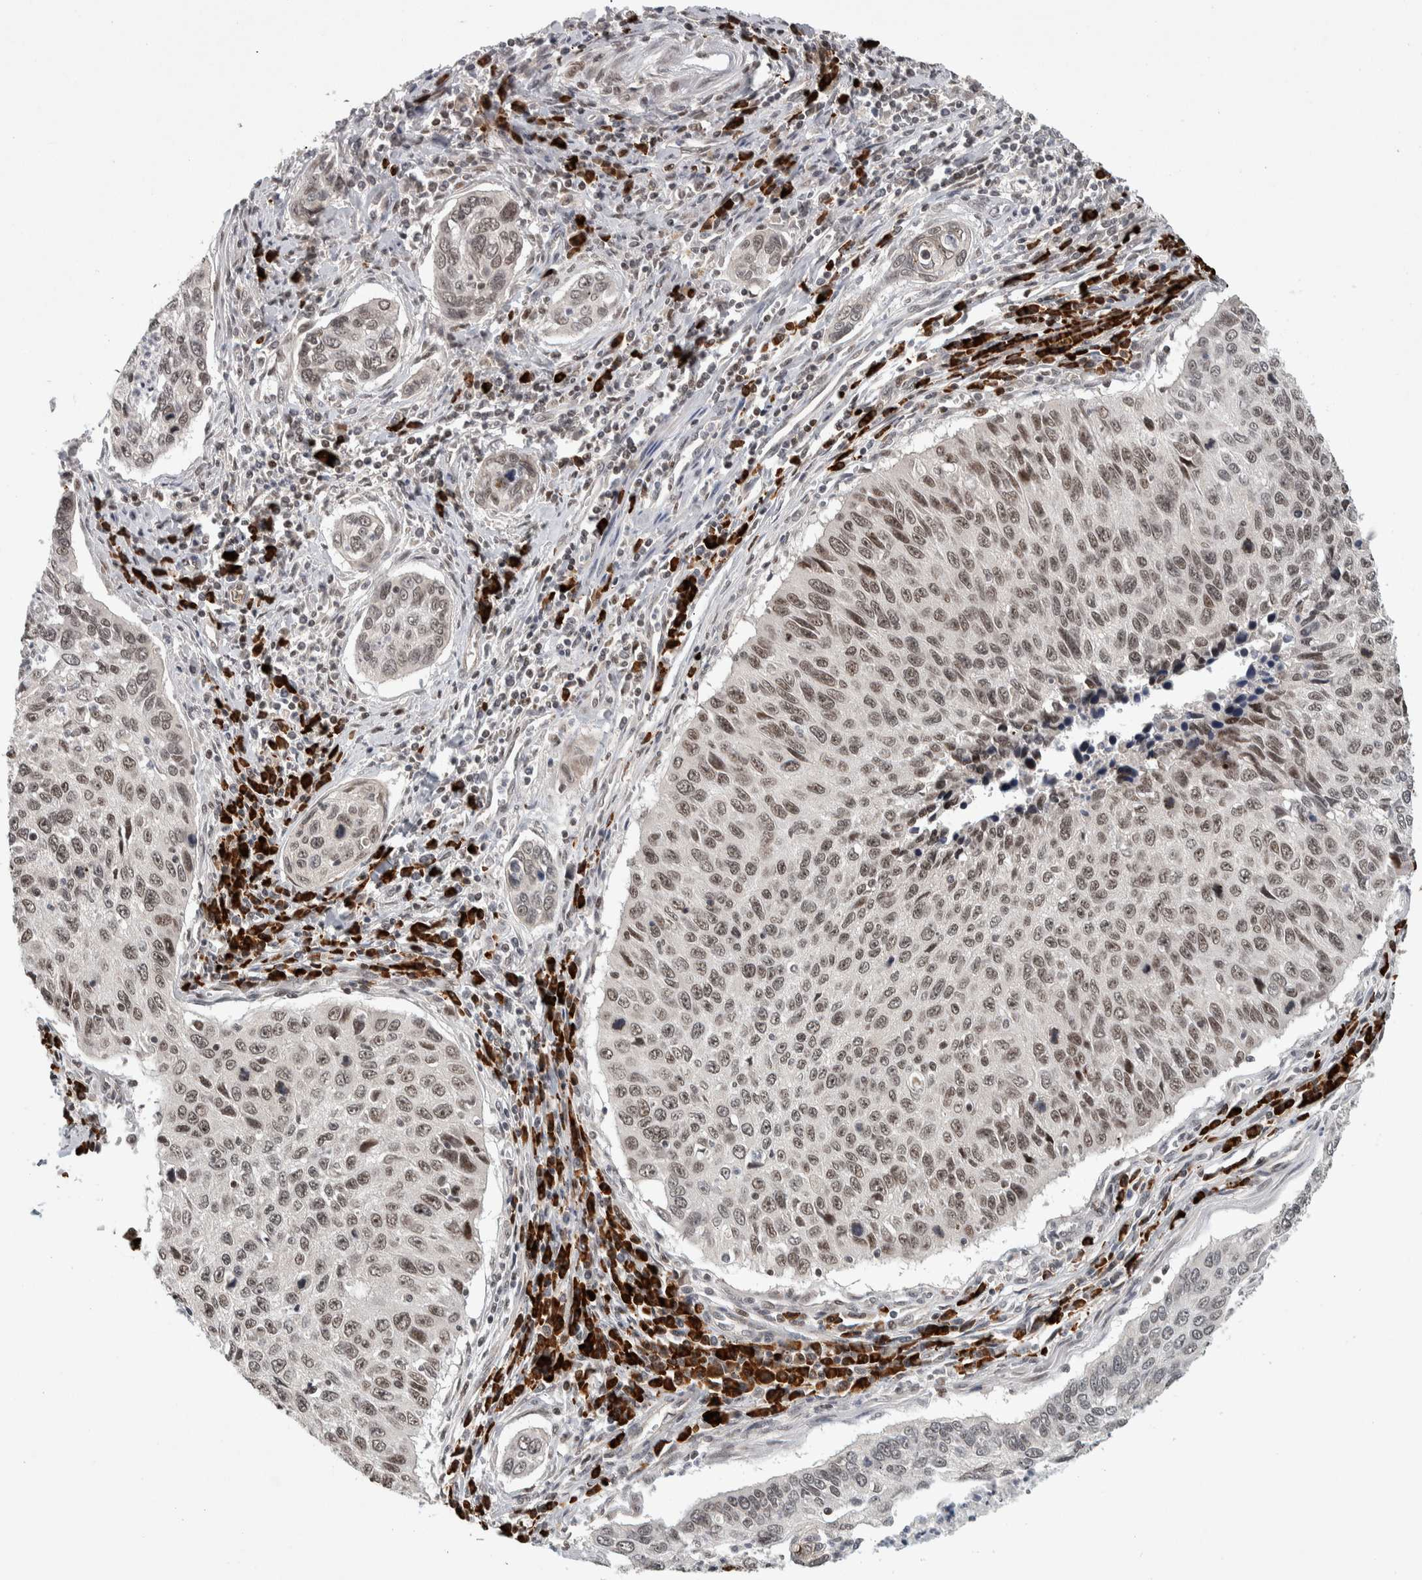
{"staining": {"intensity": "moderate", "quantity": "25%-75%", "location": "nuclear"}, "tissue": "cervical cancer", "cell_type": "Tumor cells", "image_type": "cancer", "snomed": [{"axis": "morphology", "description": "Squamous cell carcinoma, NOS"}, {"axis": "topography", "description": "Cervix"}], "caption": "About 25%-75% of tumor cells in squamous cell carcinoma (cervical) reveal moderate nuclear protein staining as visualized by brown immunohistochemical staining.", "gene": "ZNF592", "patient": {"sex": "female", "age": 53}}